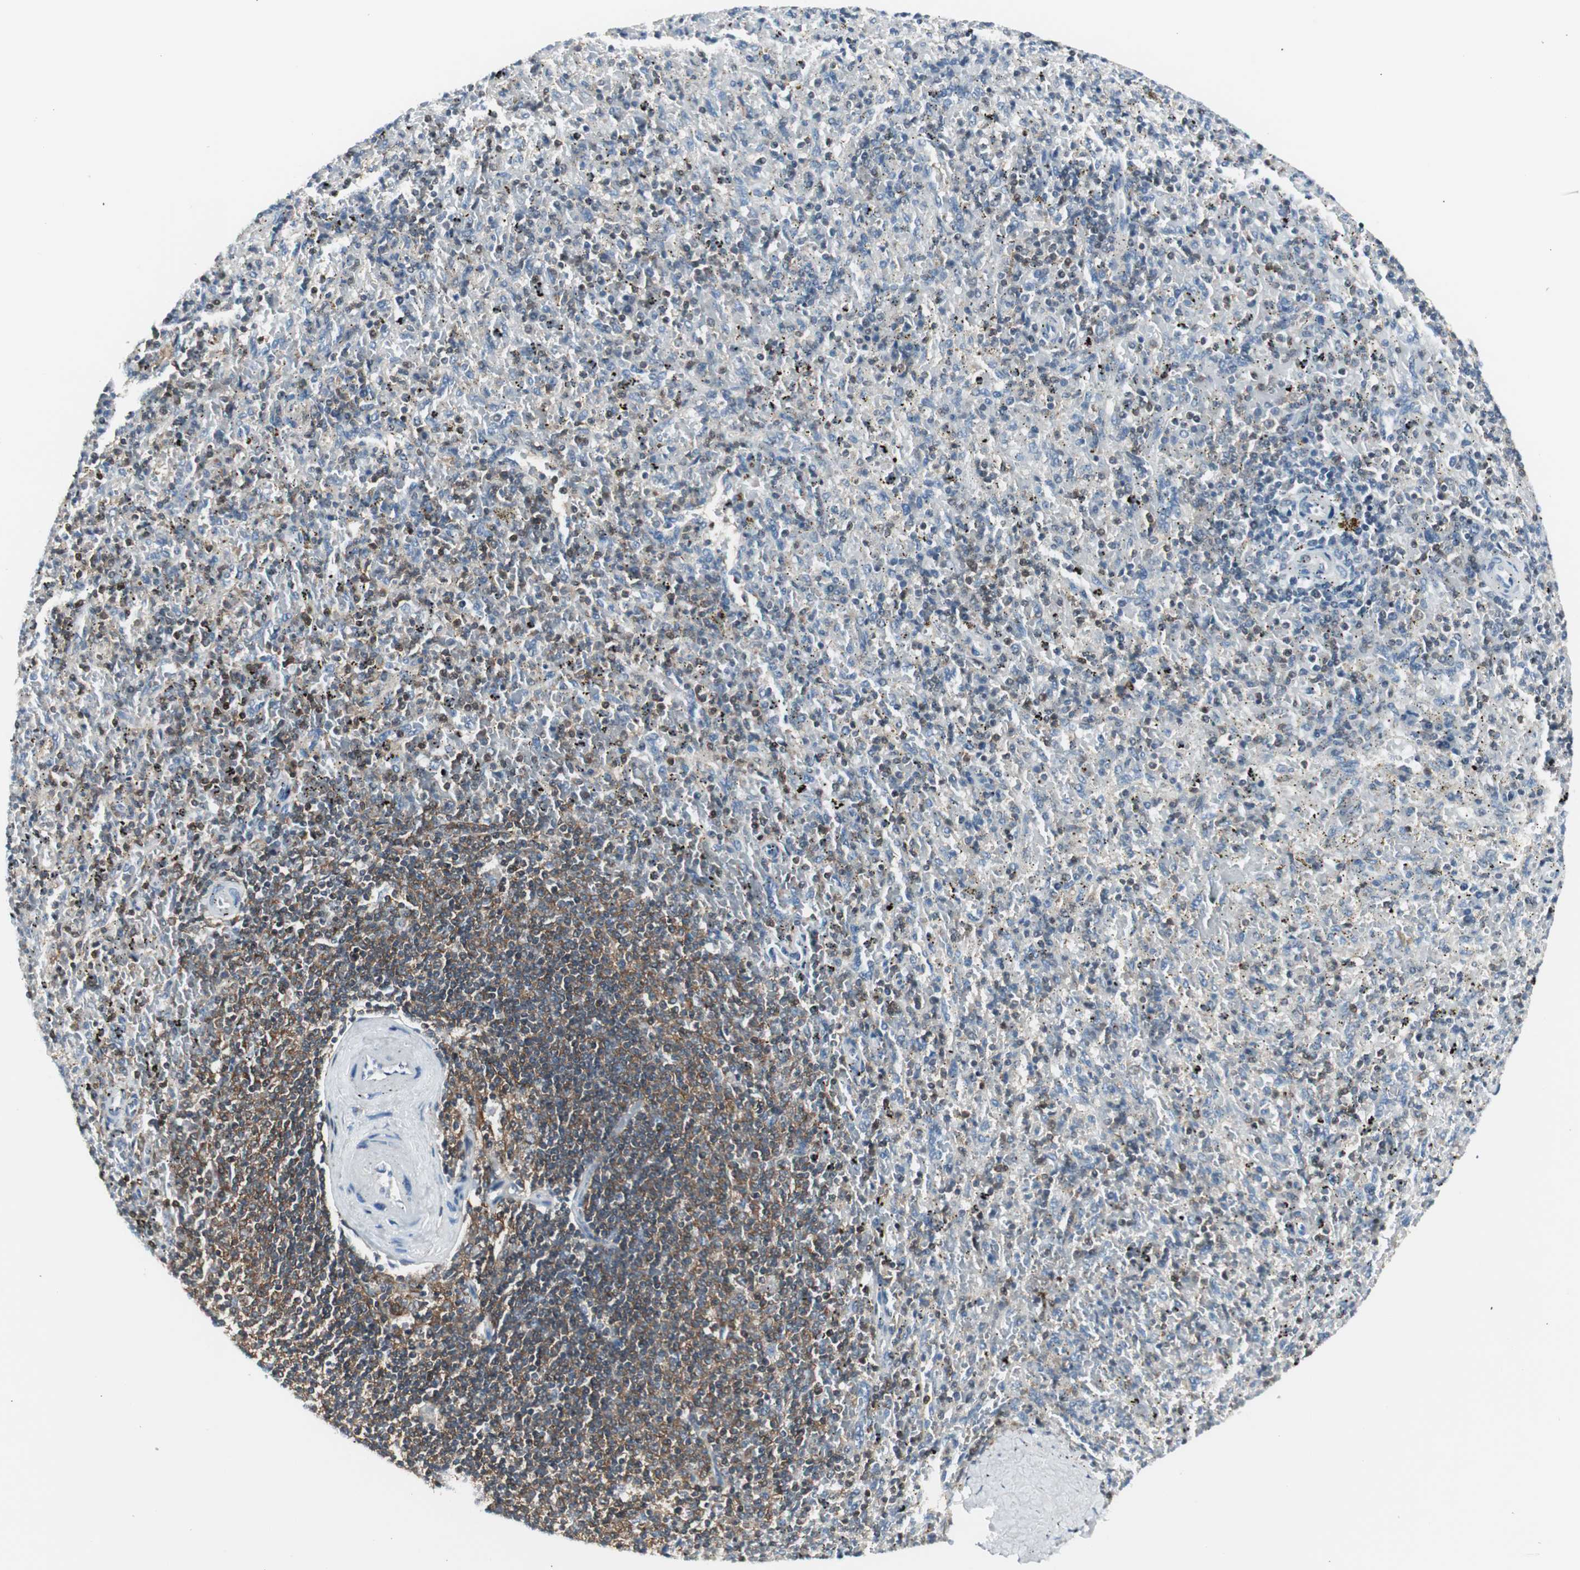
{"staining": {"intensity": "moderate", "quantity": "<25%", "location": "cytoplasmic/membranous"}, "tissue": "spleen", "cell_type": "Cells in red pulp", "image_type": "normal", "snomed": [{"axis": "morphology", "description": "Normal tissue, NOS"}, {"axis": "topography", "description": "Spleen"}], "caption": "Protein analysis of benign spleen shows moderate cytoplasmic/membranous staining in approximately <25% of cells in red pulp.", "gene": "PPP1CA", "patient": {"sex": "female", "age": 43}}